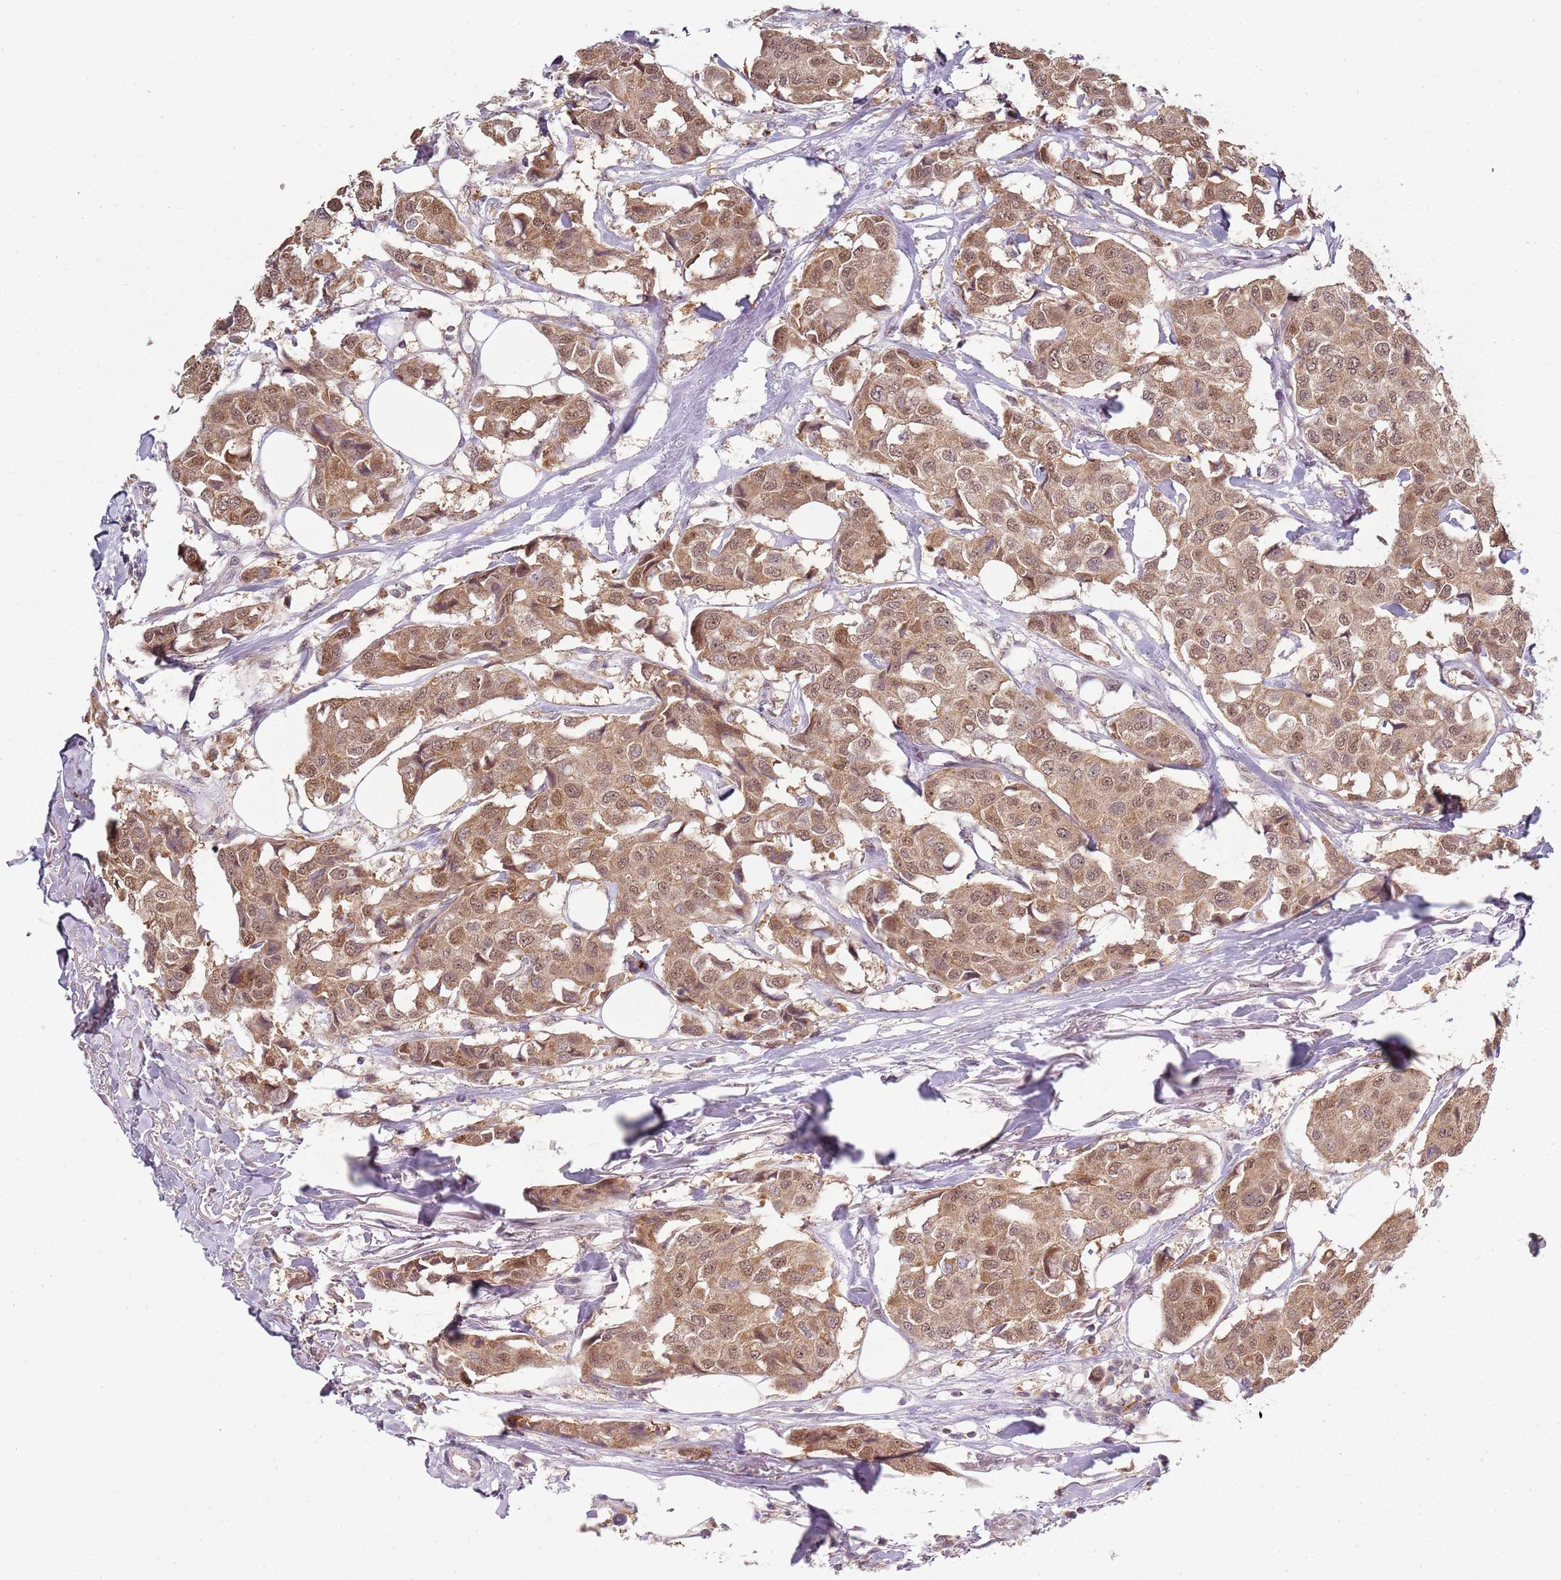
{"staining": {"intensity": "moderate", "quantity": ">75%", "location": "cytoplasmic/membranous,nuclear"}, "tissue": "breast cancer", "cell_type": "Tumor cells", "image_type": "cancer", "snomed": [{"axis": "morphology", "description": "Duct carcinoma"}, {"axis": "topography", "description": "Breast"}], "caption": "DAB (3,3'-diaminobenzidine) immunohistochemical staining of breast cancer reveals moderate cytoplasmic/membranous and nuclear protein positivity in approximately >75% of tumor cells. The protein of interest is stained brown, and the nuclei are stained in blue (DAB (3,3'-diaminobenzidine) IHC with brightfield microscopy, high magnification).", "gene": "SMARCAL1", "patient": {"sex": "female", "age": 80}}